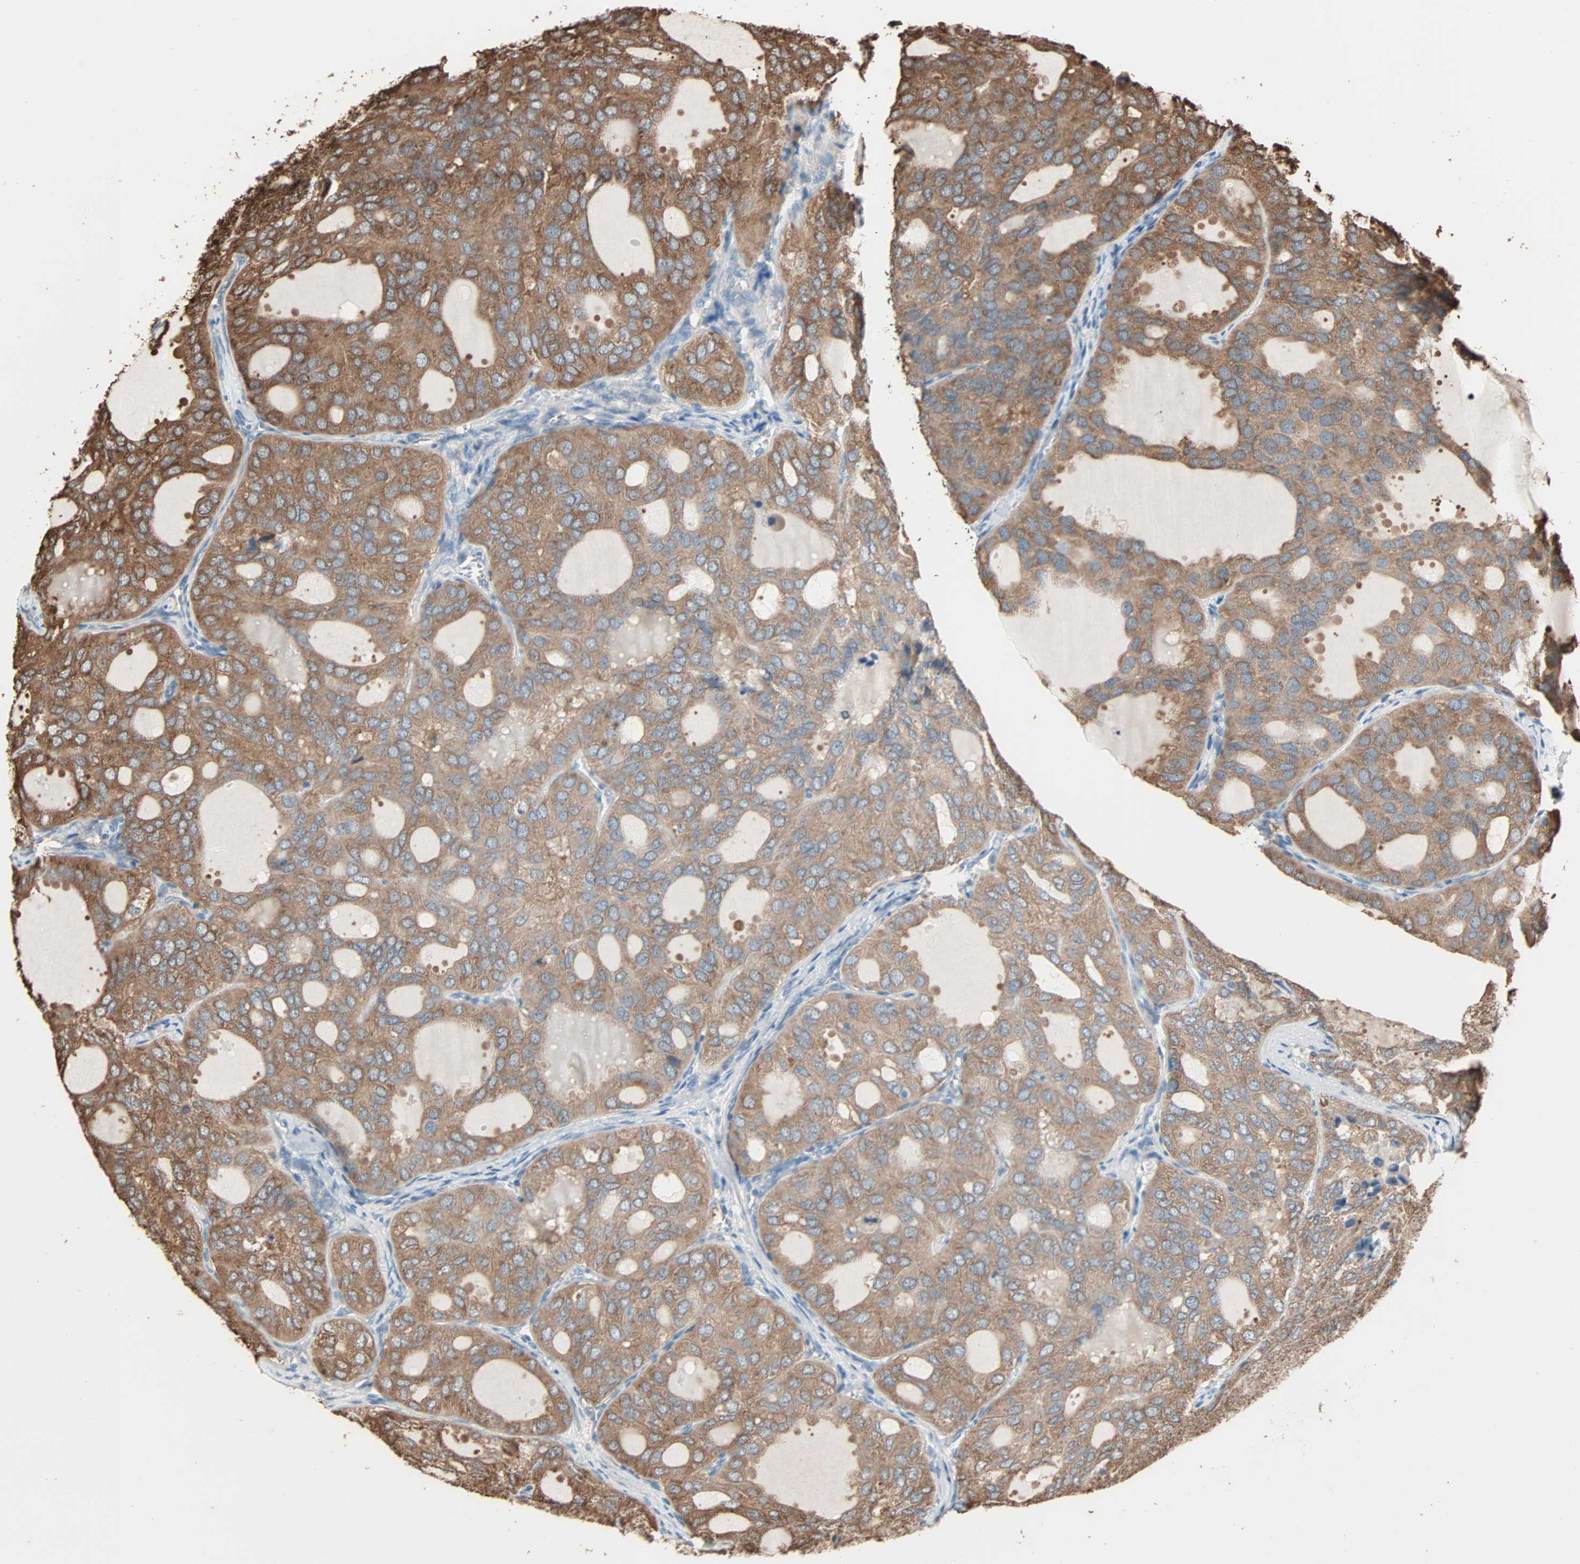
{"staining": {"intensity": "moderate", "quantity": ">75%", "location": "cytoplasmic/membranous"}, "tissue": "thyroid cancer", "cell_type": "Tumor cells", "image_type": "cancer", "snomed": [{"axis": "morphology", "description": "Follicular adenoma carcinoma, NOS"}, {"axis": "topography", "description": "Thyroid gland"}], "caption": "Thyroid cancer tissue exhibits moderate cytoplasmic/membranous expression in approximately >75% of tumor cells, visualized by immunohistochemistry.", "gene": "PRDX1", "patient": {"sex": "male", "age": 75}}